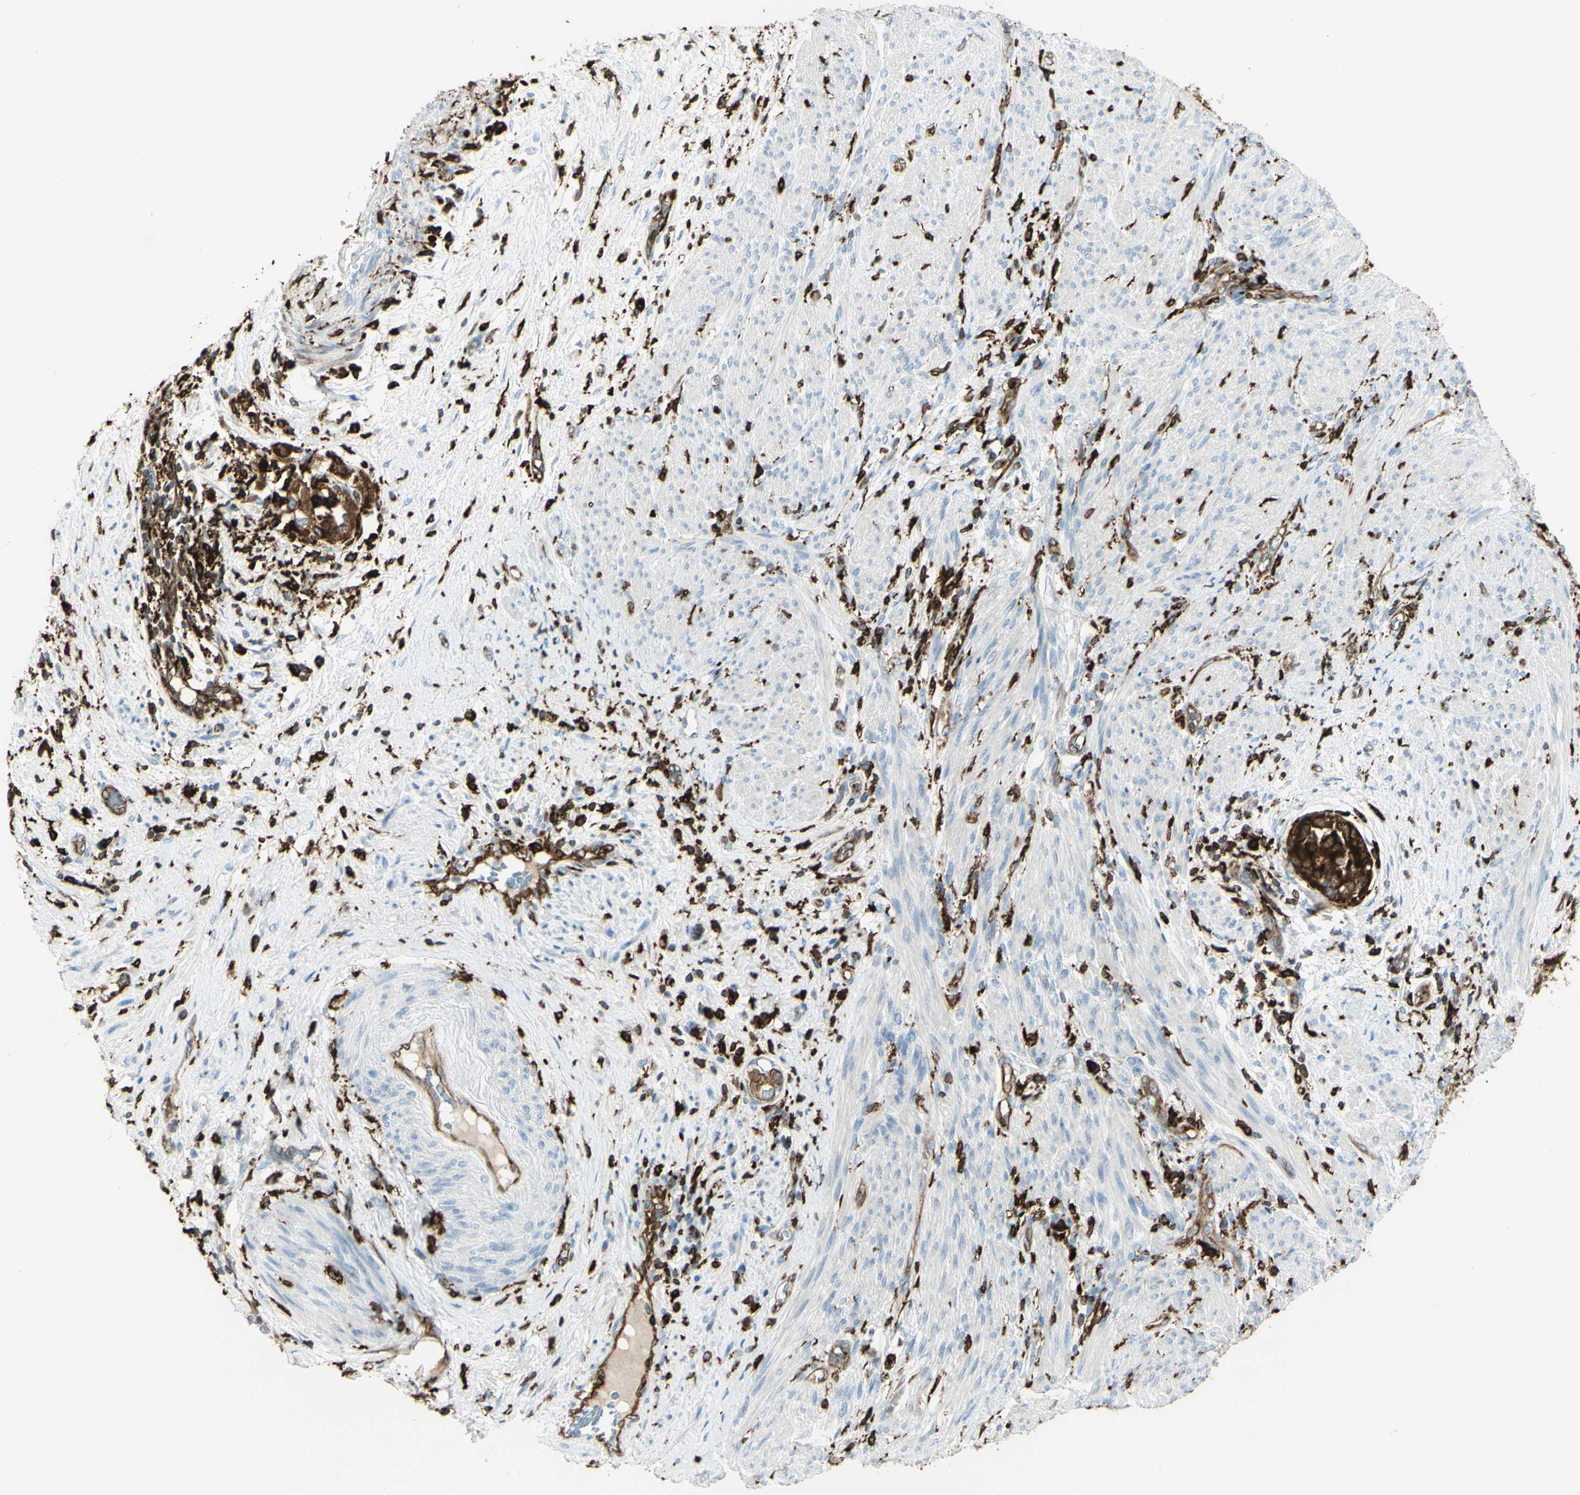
{"staining": {"intensity": "strong", "quantity": ">75%", "location": "cytoplasmic/membranous"}, "tissue": "endometrial cancer", "cell_type": "Tumor cells", "image_type": "cancer", "snomed": [{"axis": "morphology", "description": "Adenocarcinoma, NOS"}, {"axis": "topography", "description": "Endometrium"}], "caption": "High-power microscopy captured an IHC photomicrograph of adenocarcinoma (endometrial), revealing strong cytoplasmic/membranous expression in about >75% of tumor cells.", "gene": "CD74", "patient": {"sex": "female", "age": 85}}